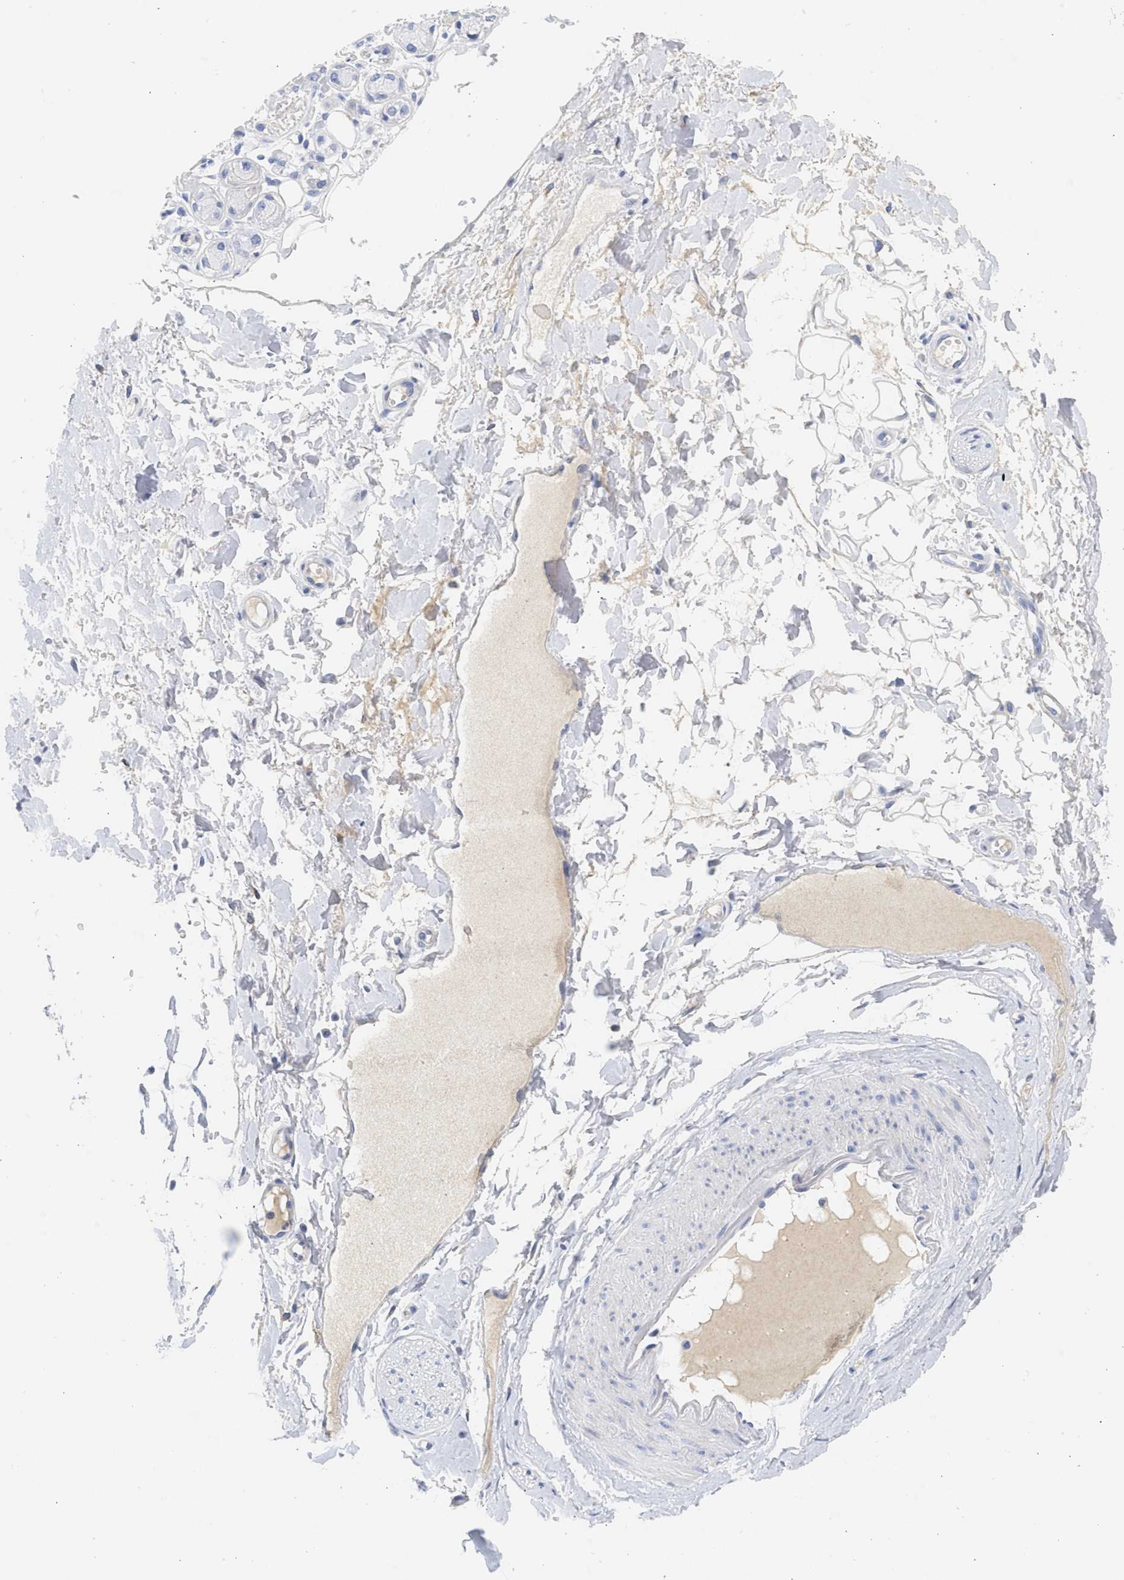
{"staining": {"intensity": "negative", "quantity": "none", "location": "none"}, "tissue": "adipose tissue", "cell_type": "Adipocytes", "image_type": "normal", "snomed": [{"axis": "morphology", "description": "Normal tissue, NOS"}, {"axis": "morphology", "description": "Inflammation, NOS"}, {"axis": "topography", "description": "Salivary gland"}, {"axis": "topography", "description": "Peripheral nerve tissue"}], "caption": "Adipocytes show no significant protein positivity in normal adipose tissue.", "gene": "SPATA3", "patient": {"sex": "female", "age": 75}}